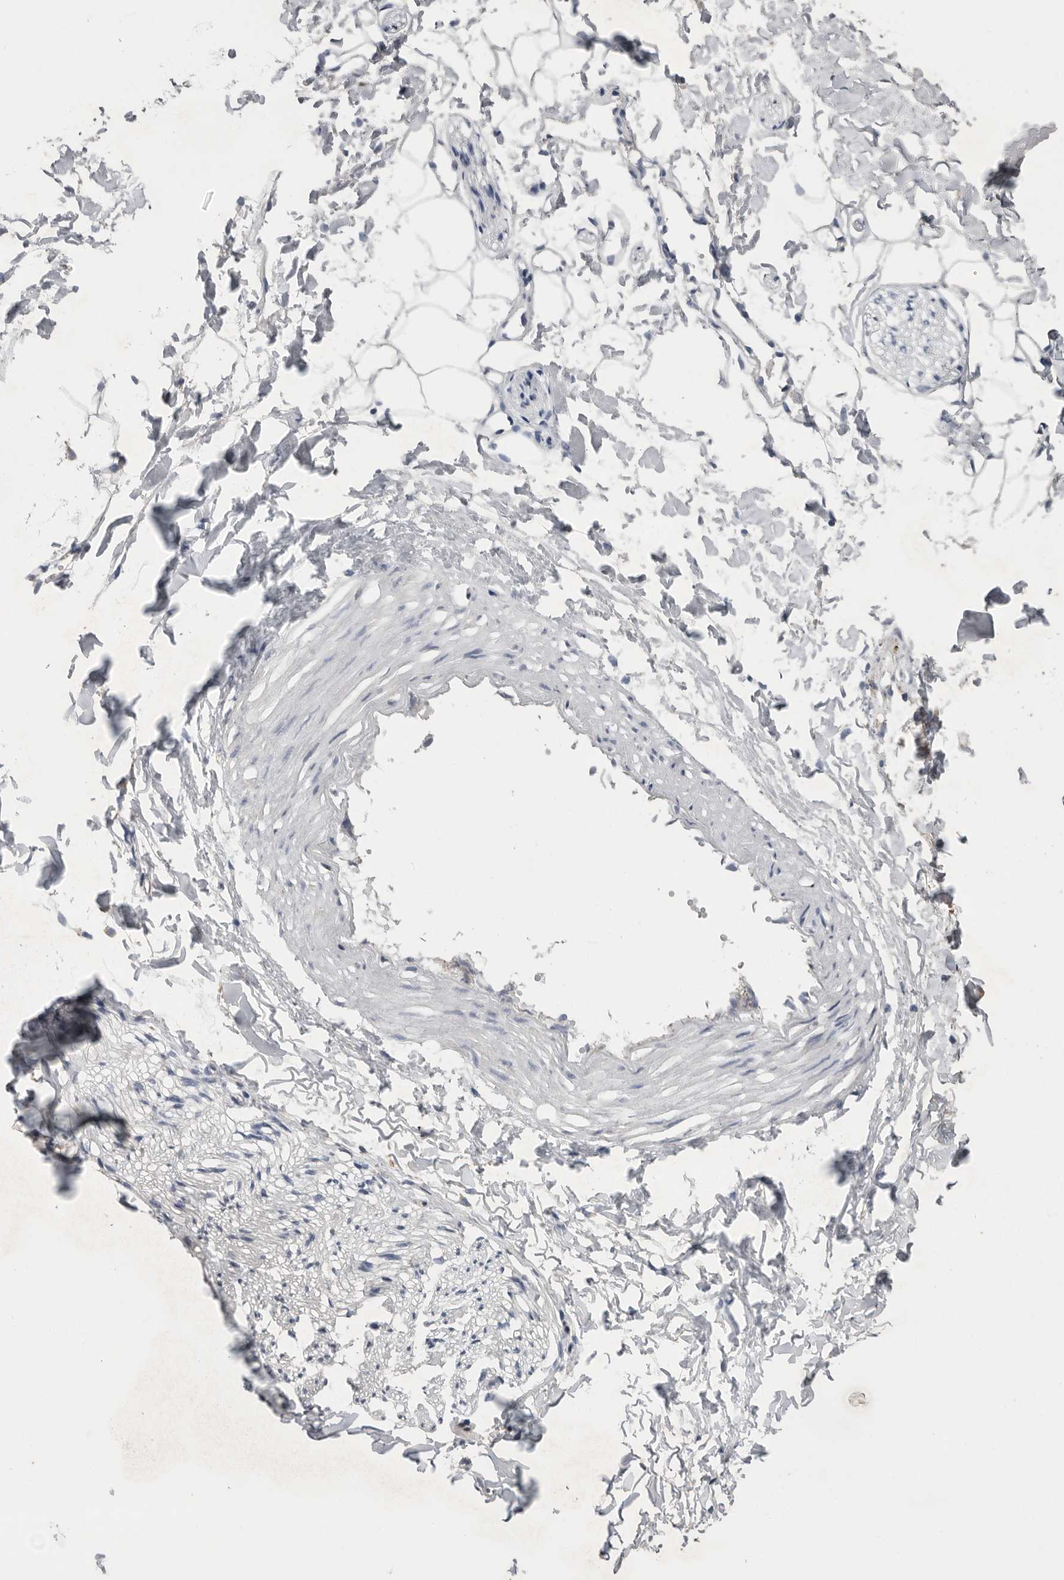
{"staining": {"intensity": "negative", "quantity": "none", "location": "none"}, "tissue": "adipose tissue", "cell_type": "Adipocytes", "image_type": "normal", "snomed": [{"axis": "morphology", "description": "Normal tissue, NOS"}, {"axis": "morphology", "description": "Adenocarcinoma, NOS"}, {"axis": "topography", "description": "Smooth muscle"}, {"axis": "topography", "description": "Colon"}], "caption": "There is no significant staining in adipocytes of adipose tissue. (DAB (3,3'-diaminobenzidine) immunohistochemistry visualized using brightfield microscopy, high magnification).", "gene": "GANAB", "patient": {"sex": "male", "age": 14}}